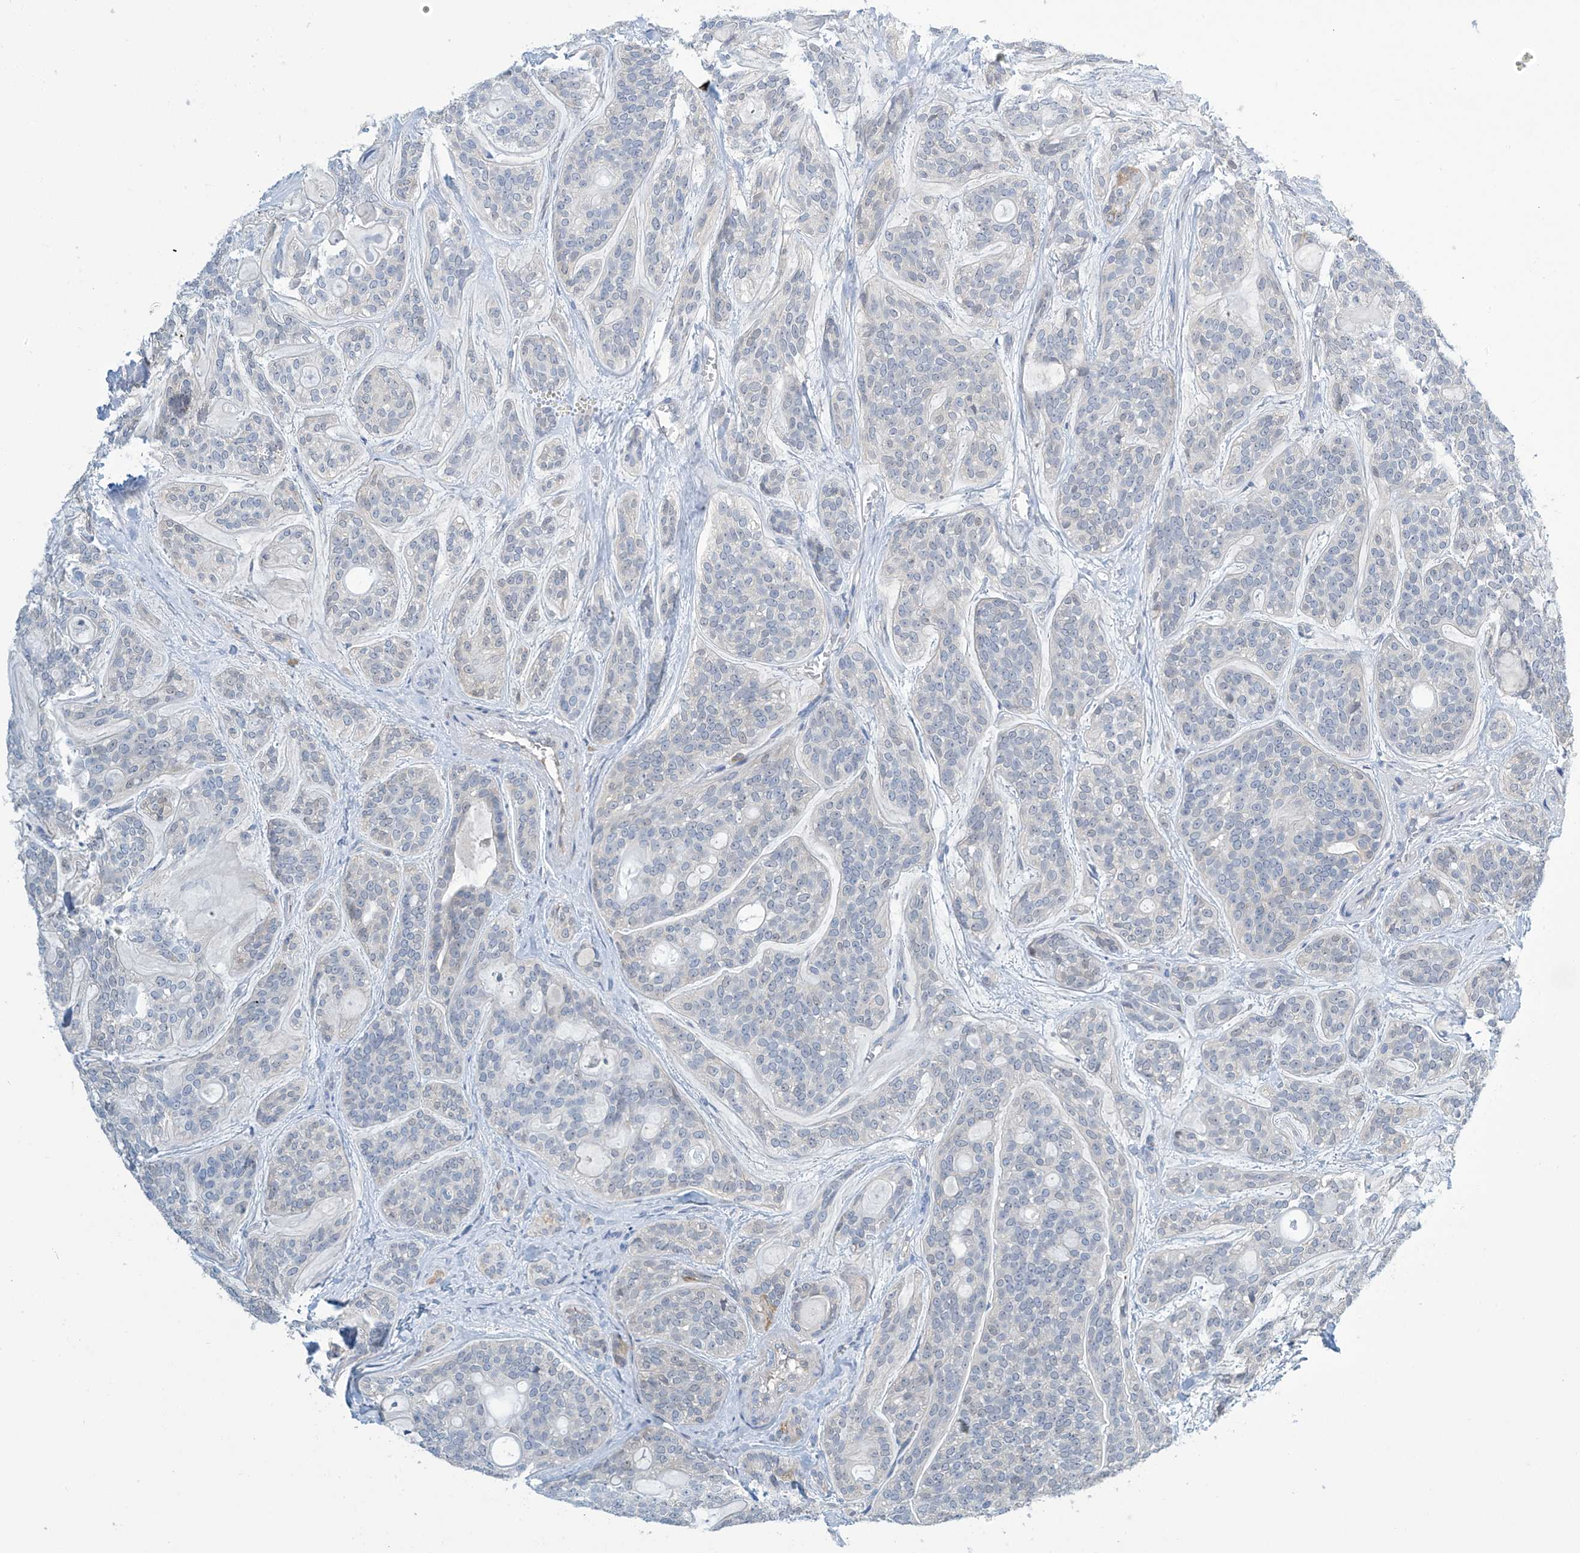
{"staining": {"intensity": "negative", "quantity": "none", "location": "none"}, "tissue": "head and neck cancer", "cell_type": "Tumor cells", "image_type": "cancer", "snomed": [{"axis": "morphology", "description": "Adenocarcinoma, NOS"}, {"axis": "topography", "description": "Head-Neck"}], "caption": "Human adenocarcinoma (head and neck) stained for a protein using IHC reveals no positivity in tumor cells.", "gene": "IBA57", "patient": {"sex": "male", "age": 66}}